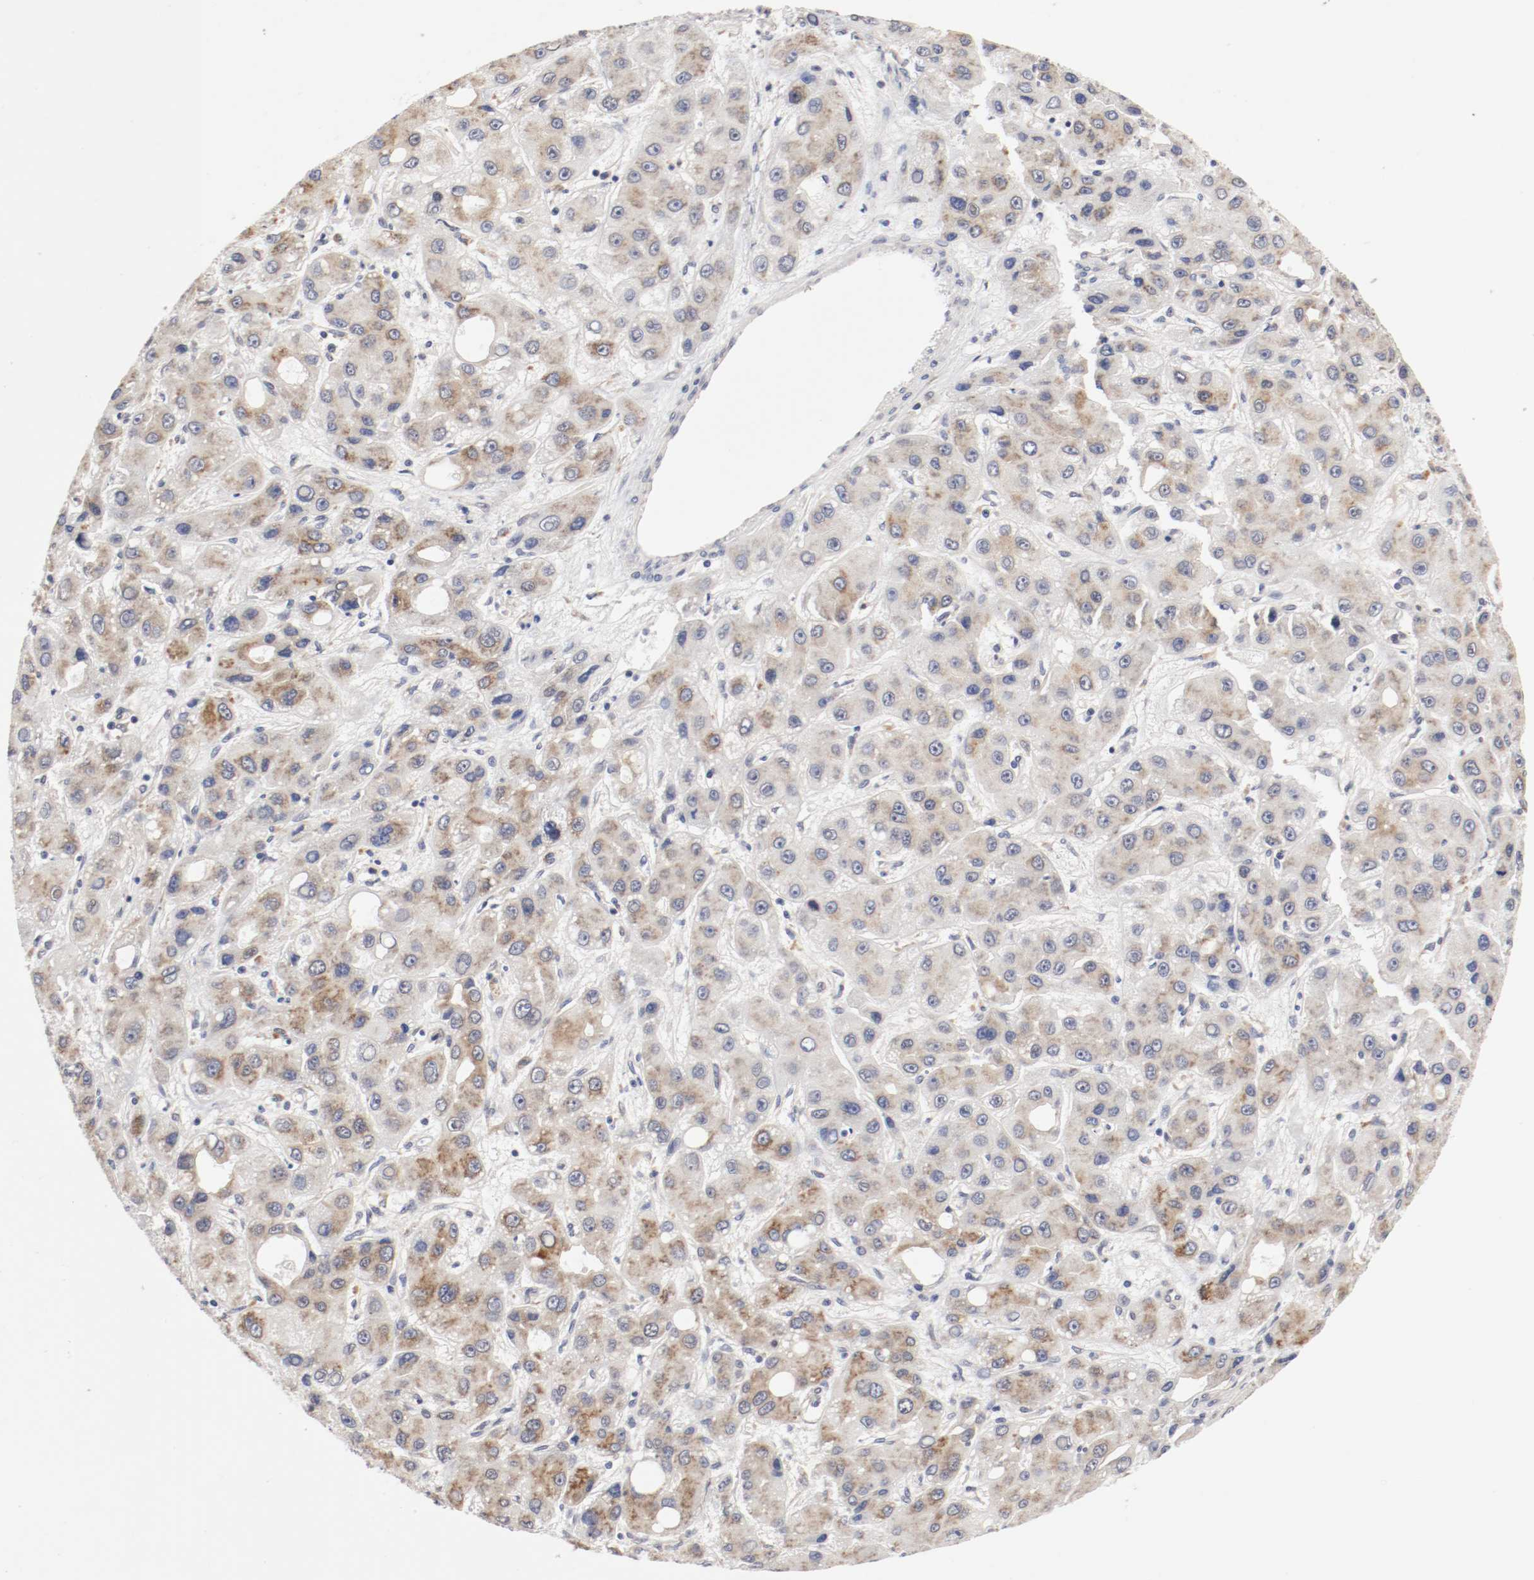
{"staining": {"intensity": "weak", "quantity": "25%-75%", "location": "cytoplasmic/membranous"}, "tissue": "liver cancer", "cell_type": "Tumor cells", "image_type": "cancer", "snomed": [{"axis": "morphology", "description": "Carcinoma, Hepatocellular, NOS"}, {"axis": "topography", "description": "Liver"}], "caption": "Immunohistochemical staining of human liver hepatocellular carcinoma reveals weak cytoplasmic/membranous protein staining in approximately 25%-75% of tumor cells. The protein of interest is stained brown, and the nuclei are stained in blue (DAB (3,3'-diaminobenzidine) IHC with brightfield microscopy, high magnification).", "gene": "FKBP3", "patient": {"sex": "male", "age": 55}}